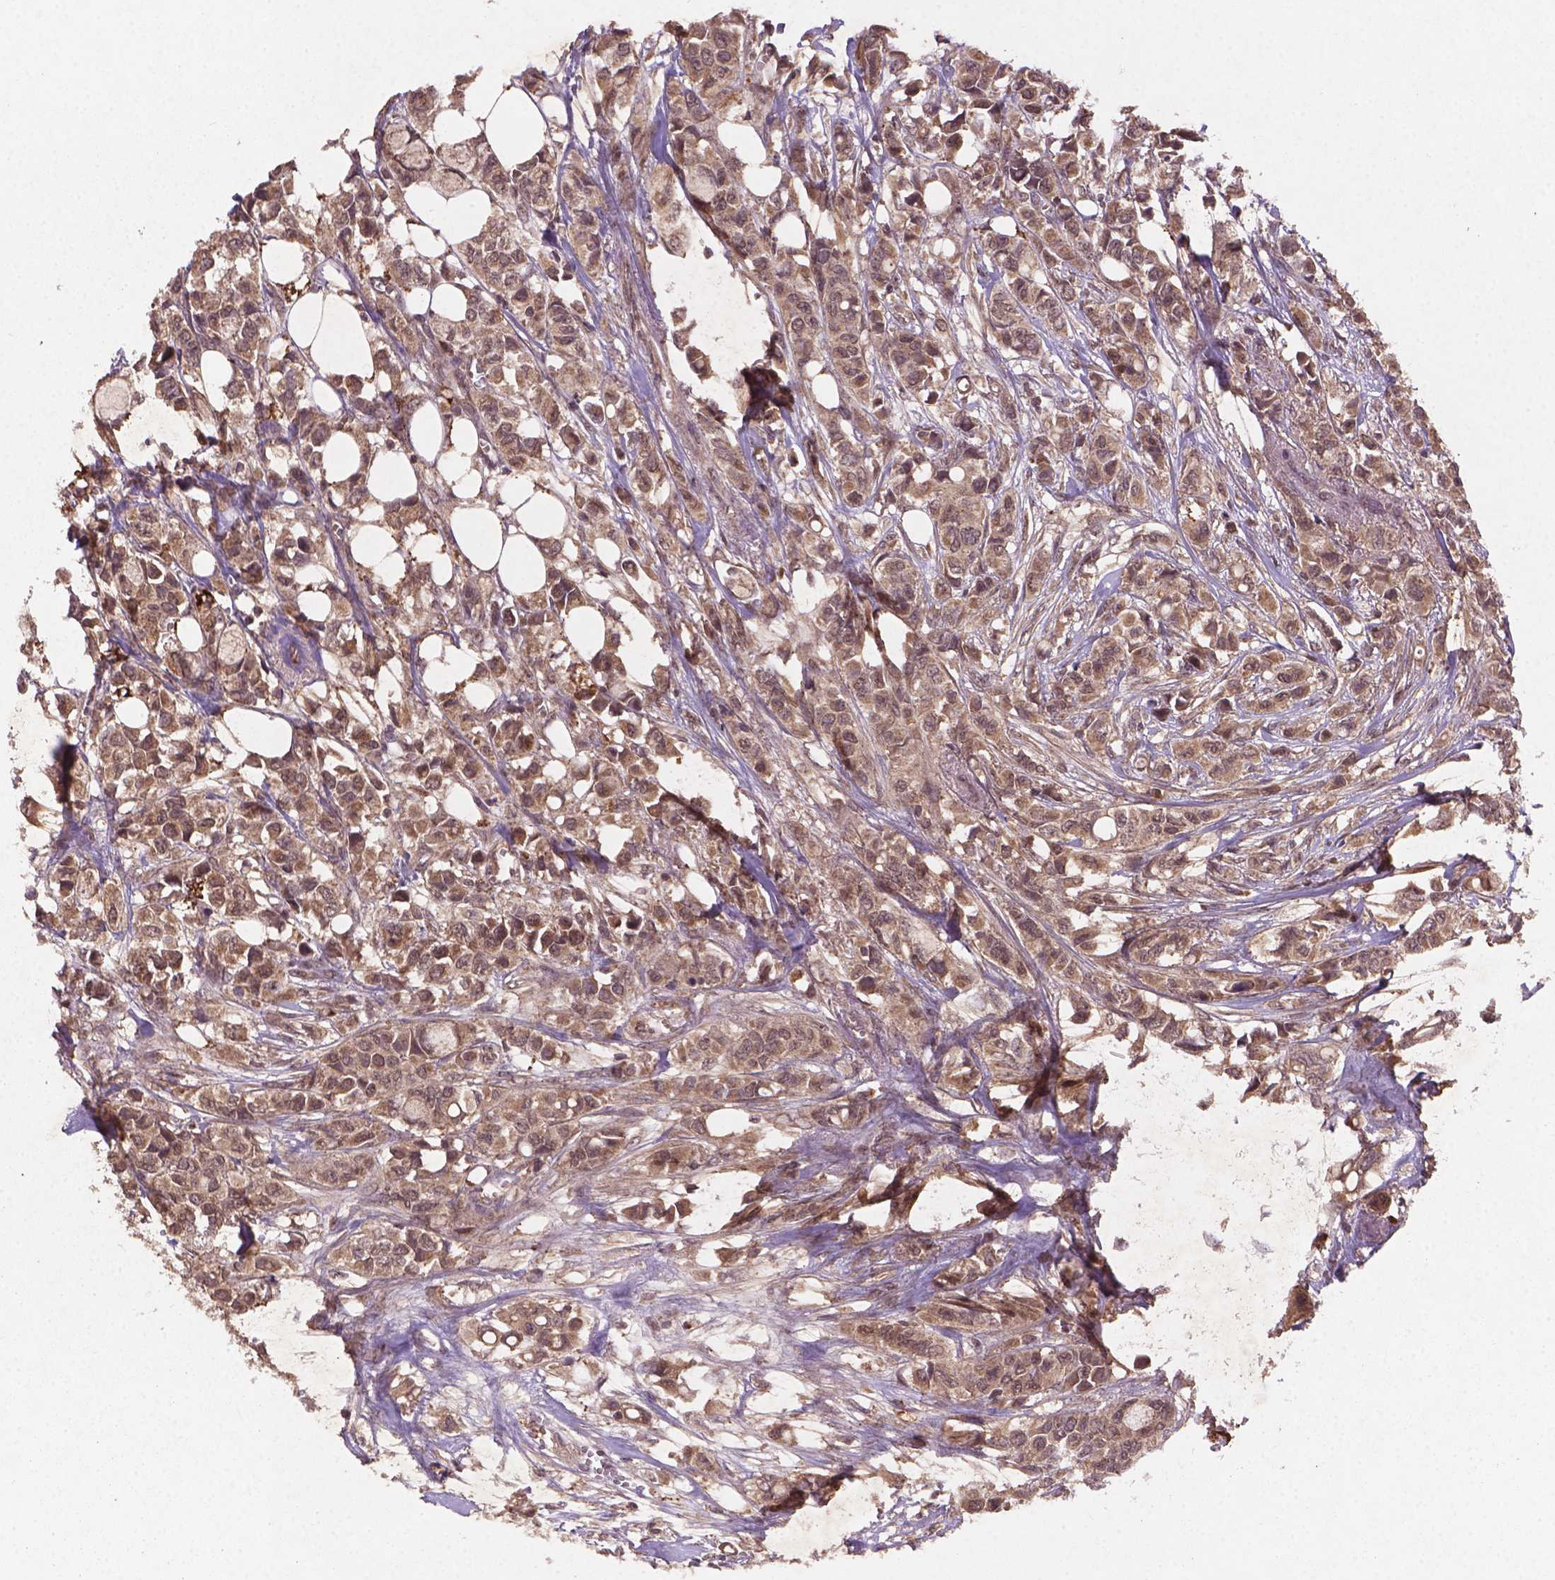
{"staining": {"intensity": "weak", "quantity": ">75%", "location": "cytoplasmic/membranous,nuclear"}, "tissue": "breast cancer", "cell_type": "Tumor cells", "image_type": "cancer", "snomed": [{"axis": "morphology", "description": "Duct carcinoma"}, {"axis": "topography", "description": "Breast"}], "caption": "This histopathology image demonstrates IHC staining of breast invasive ductal carcinoma, with low weak cytoplasmic/membranous and nuclear positivity in about >75% of tumor cells.", "gene": "NIPAL2", "patient": {"sex": "female", "age": 85}}